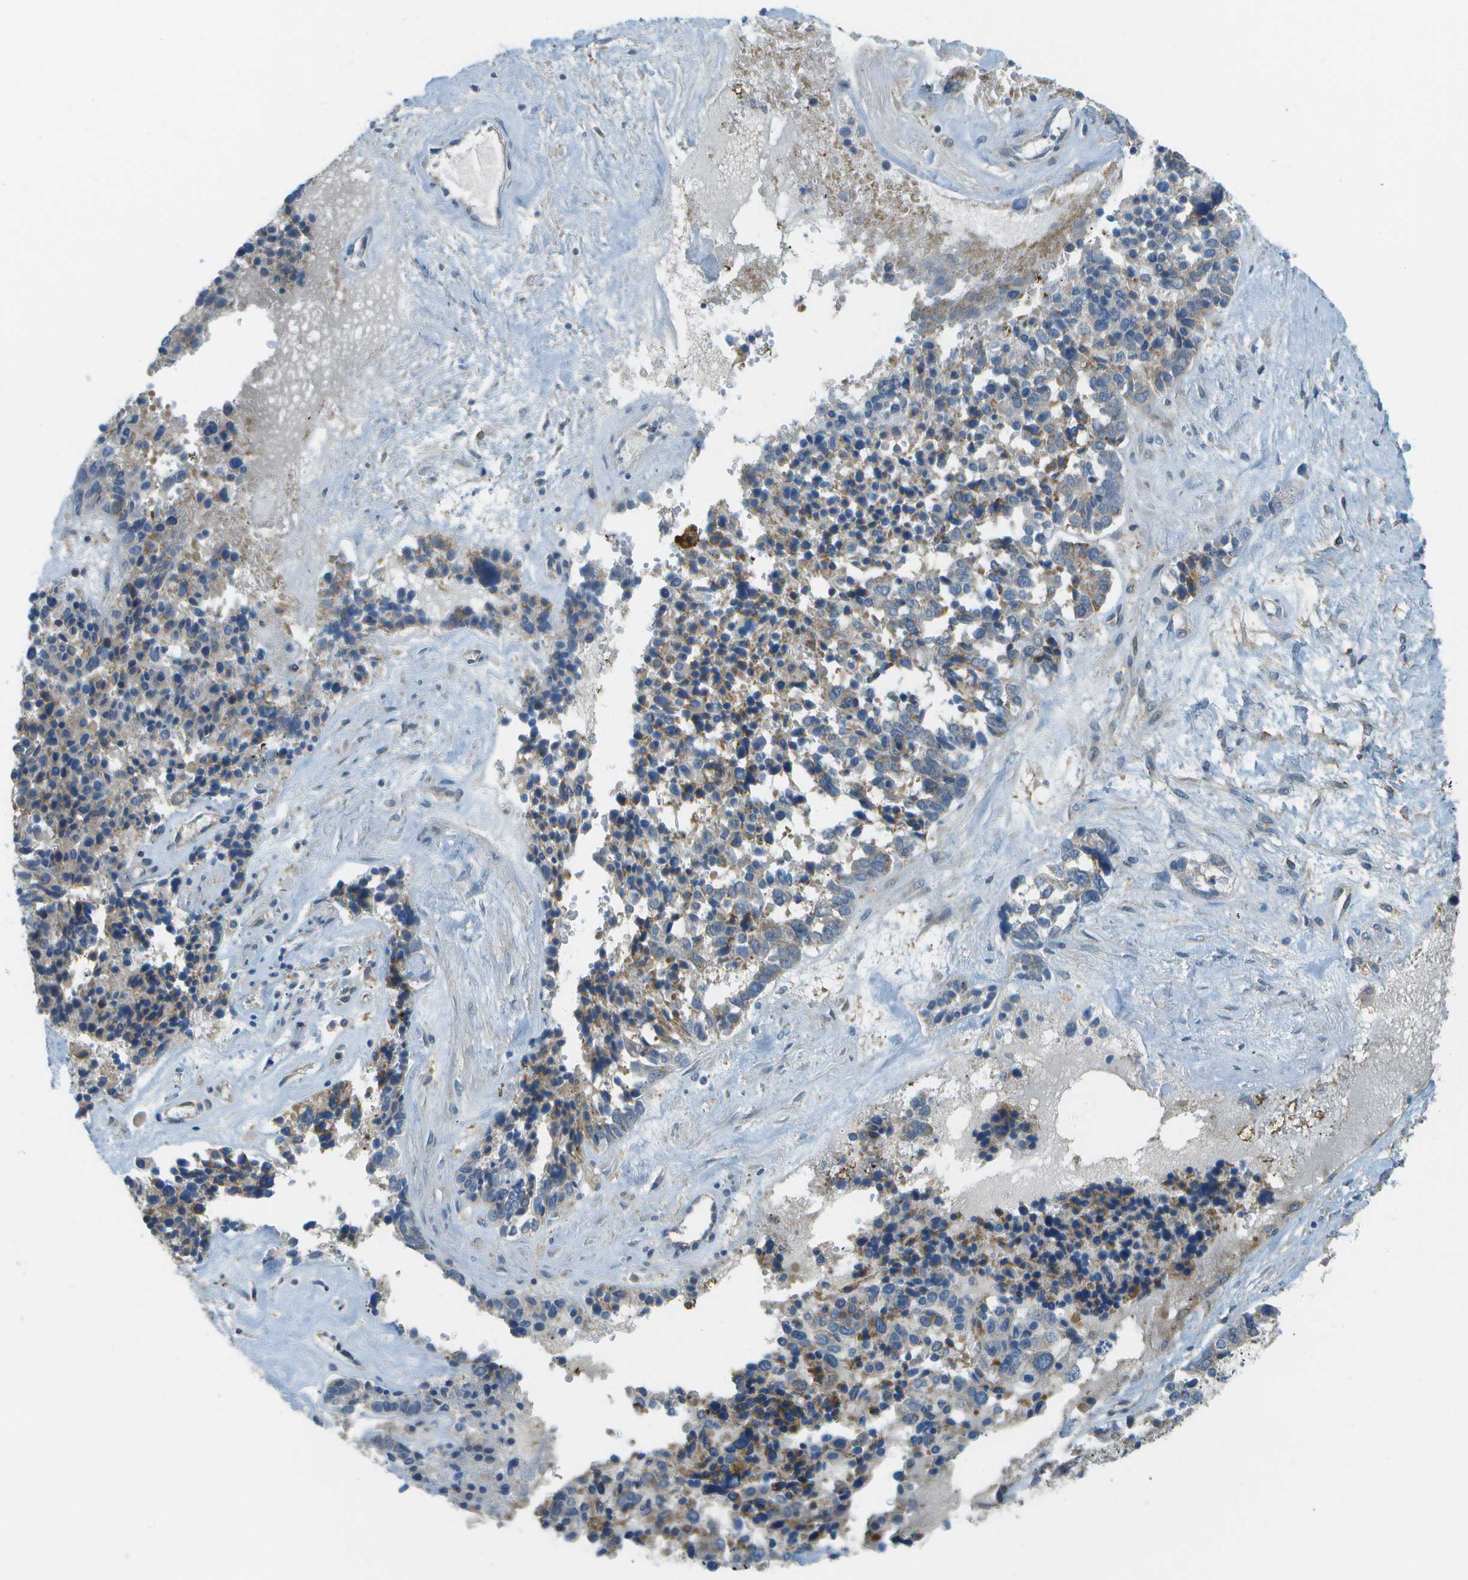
{"staining": {"intensity": "moderate", "quantity": "<25%", "location": "cytoplasmic/membranous"}, "tissue": "ovarian cancer", "cell_type": "Tumor cells", "image_type": "cancer", "snomed": [{"axis": "morphology", "description": "Cystadenocarcinoma, serous, NOS"}, {"axis": "topography", "description": "Ovary"}], "caption": "Tumor cells show low levels of moderate cytoplasmic/membranous expression in about <25% of cells in human ovarian cancer. Ihc stains the protein of interest in brown and the nuclei are stained blue.", "gene": "WNK2", "patient": {"sex": "female", "age": 44}}